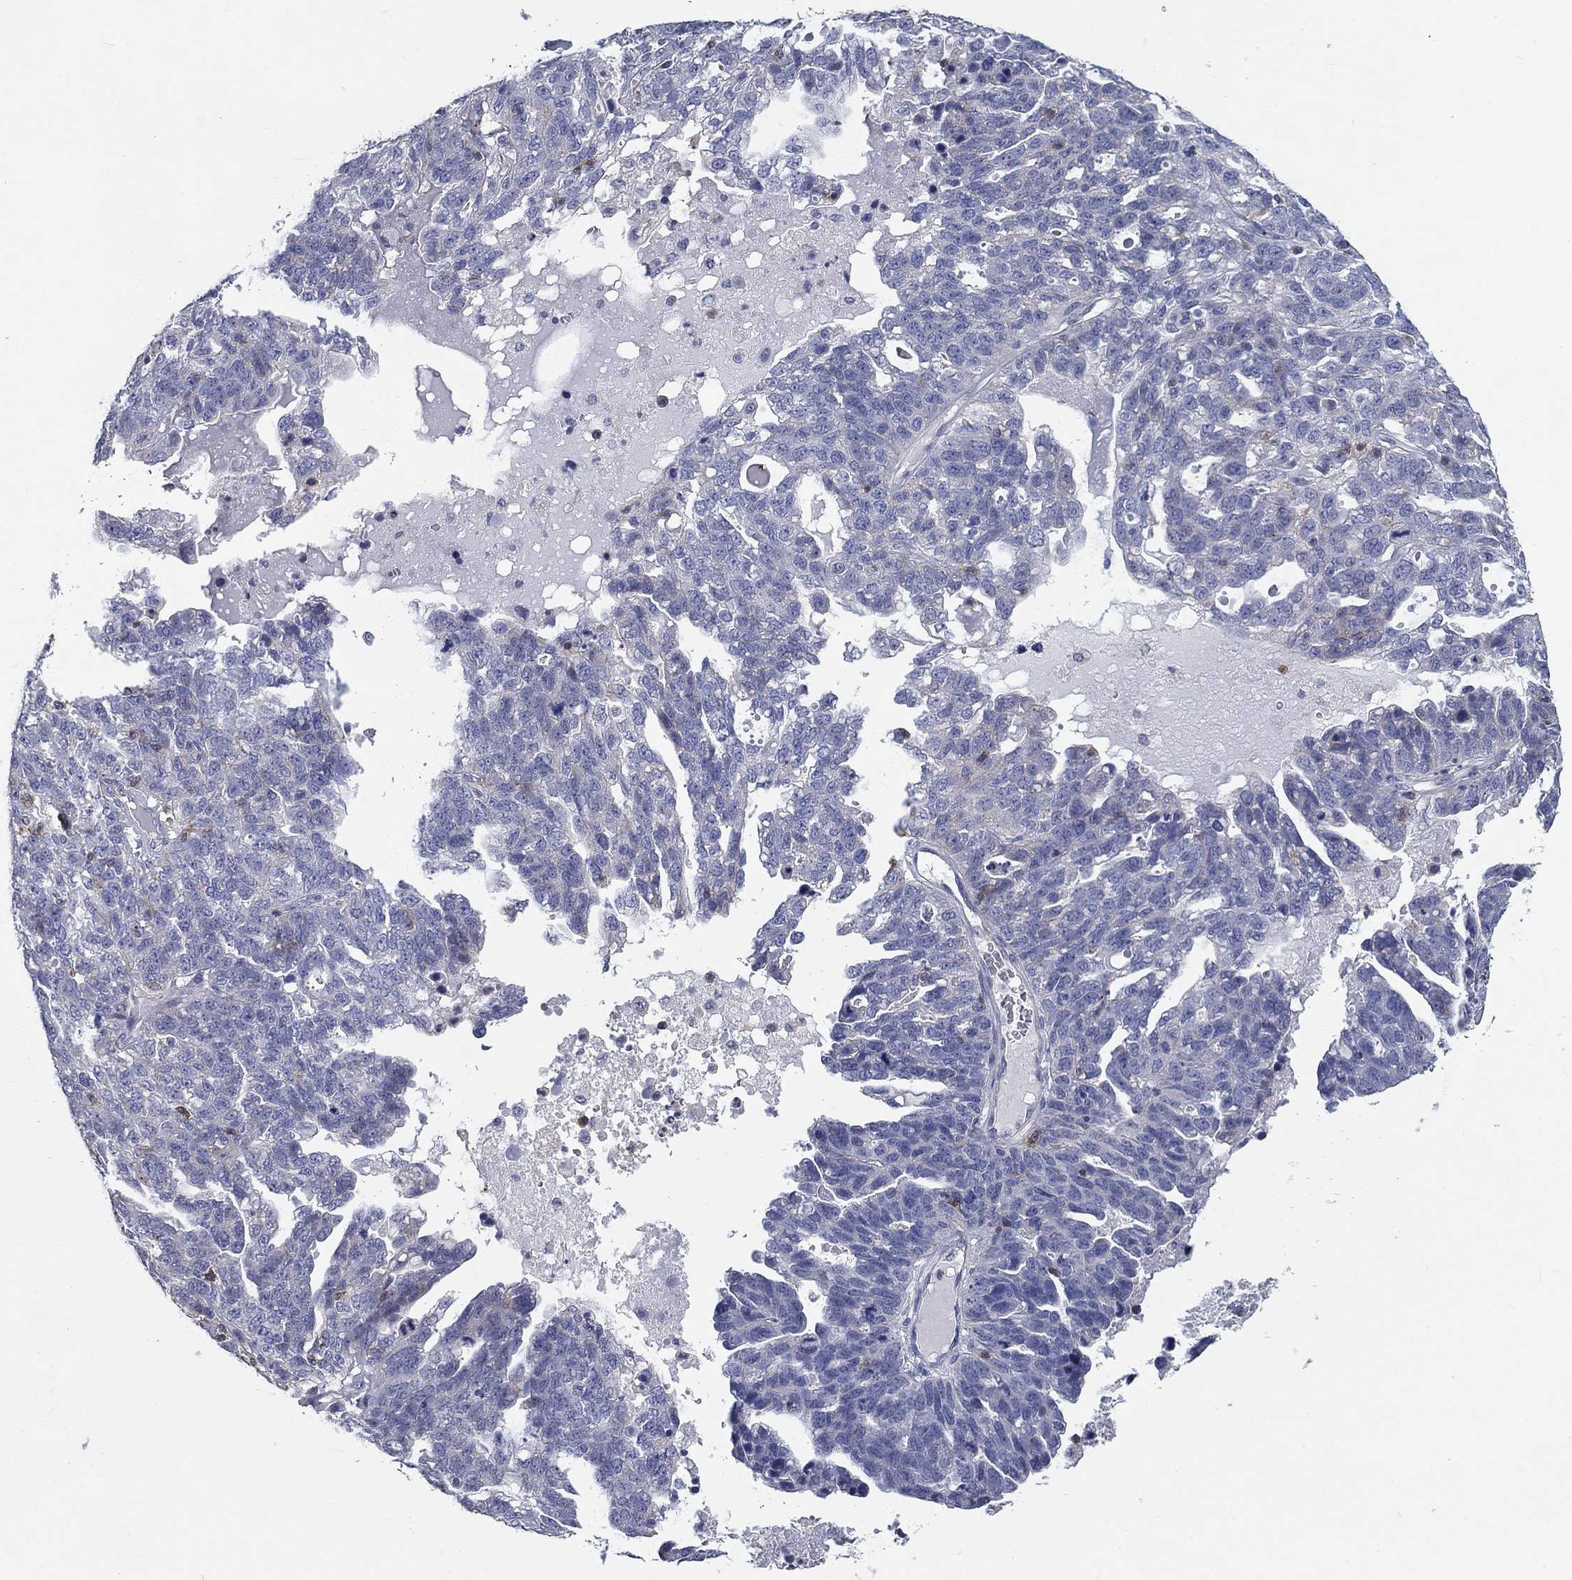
{"staining": {"intensity": "negative", "quantity": "none", "location": "none"}, "tissue": "ovarian cancer", "cell_type": "Tumor cells", "image_type": "cancer", "snomed": [{"axis": "morphology", "description": "Cystadenocarcinoma, serous, NOS"}, {"axis": "topography", "description": "Ovary"}], "caption": "Immunohistochemistry of ovarian cancer exhibits no staining in tumor cells.", "gene": "SIT1", "patient": {"sex": "female", "age": 71}}